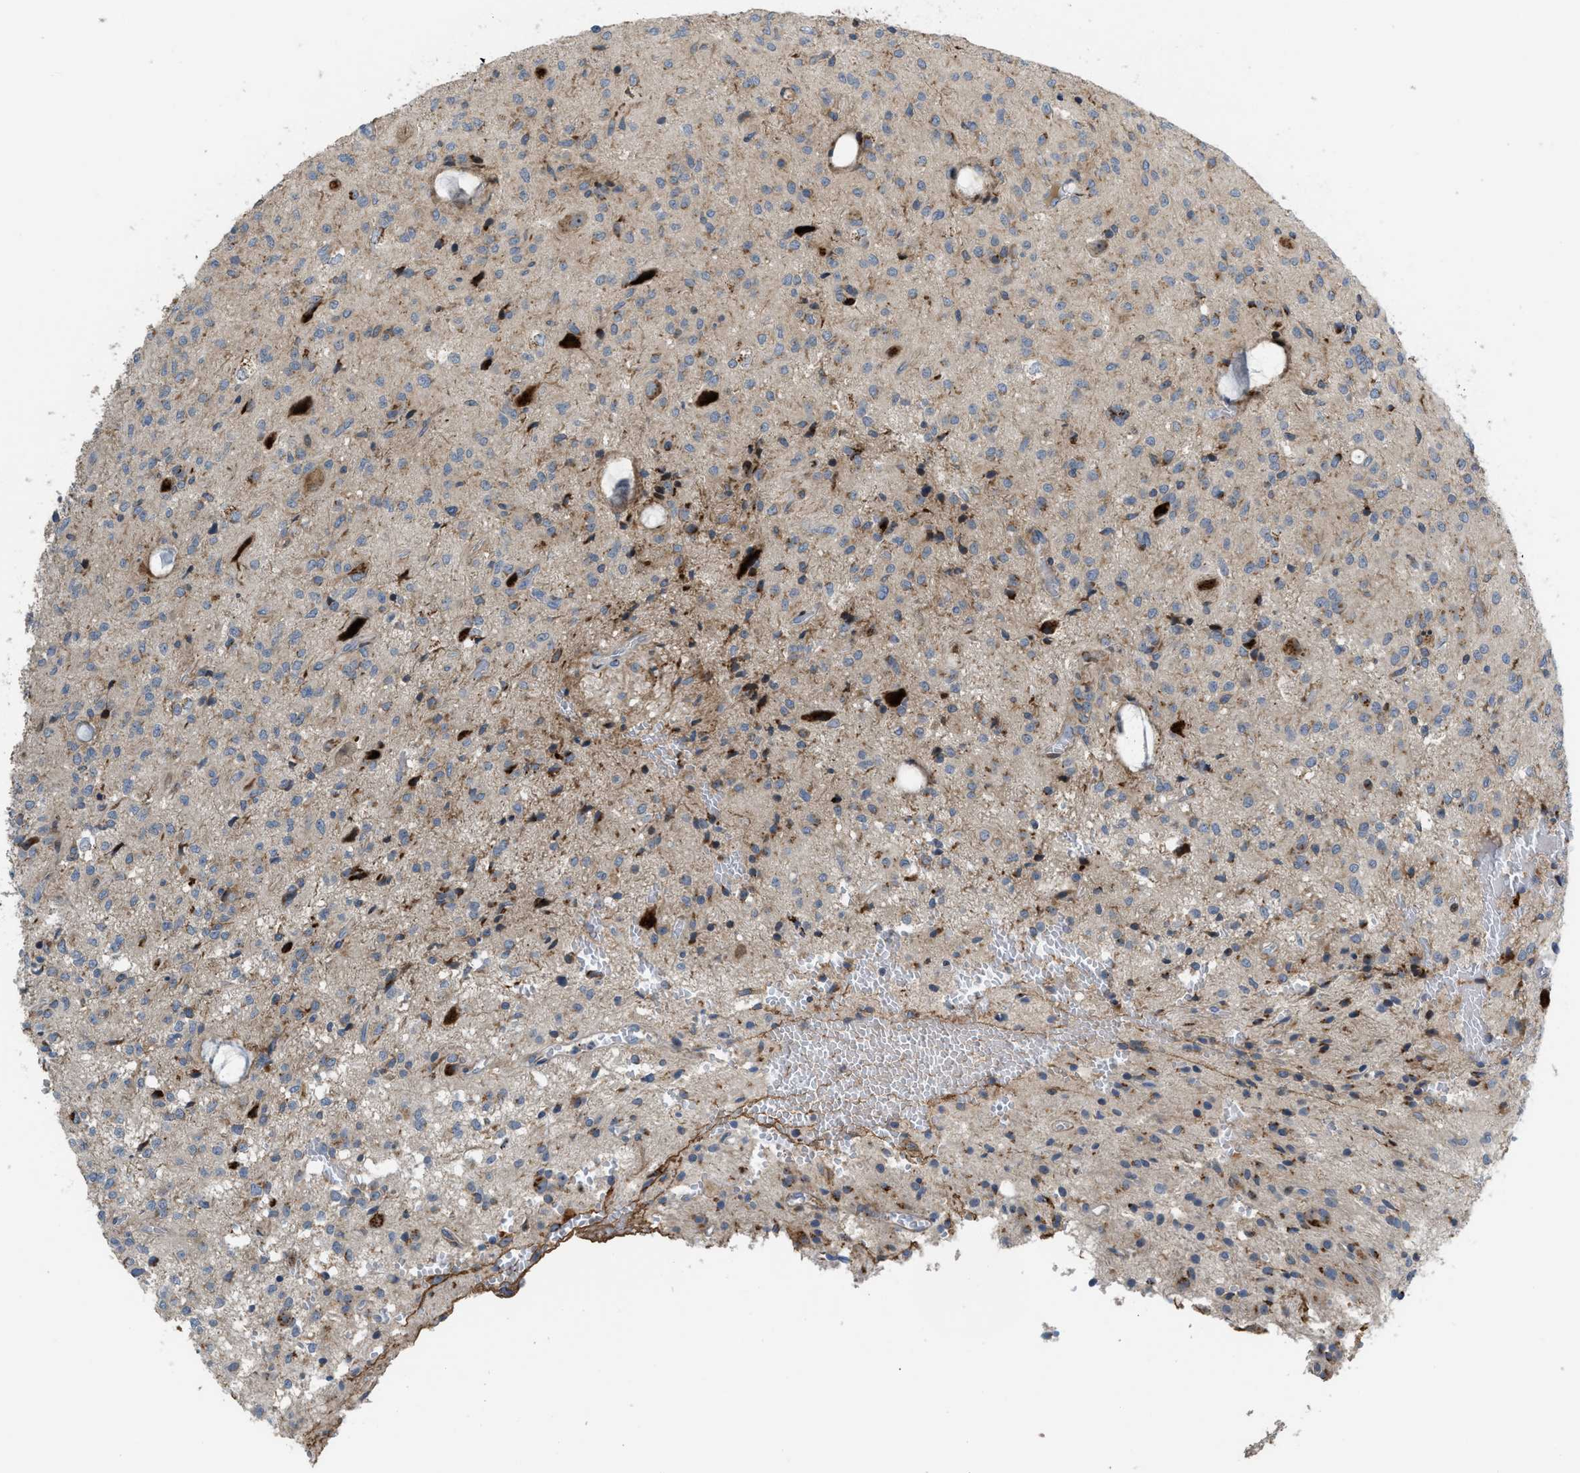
{"staining": {"intensity": "weak", "quantity": "25%-75%", "location": "cytoplasmic/membranous"}, "tissue": "glioma", "cell_type": "Tumor cells", "image_type": "cancer", "snomed": [{"axis": "morphology", "description": "Glioma, malignant, High grade"}, {"axis": "topography", "description": "Brain"}], "caption": "A low amount of weak cytoplasmic/membranous staining is identified in about 25%-75% of tumor cells in glioma tissue.", "gene": "DIPK1A", "patient": {"sex": "female", "age": 59}}